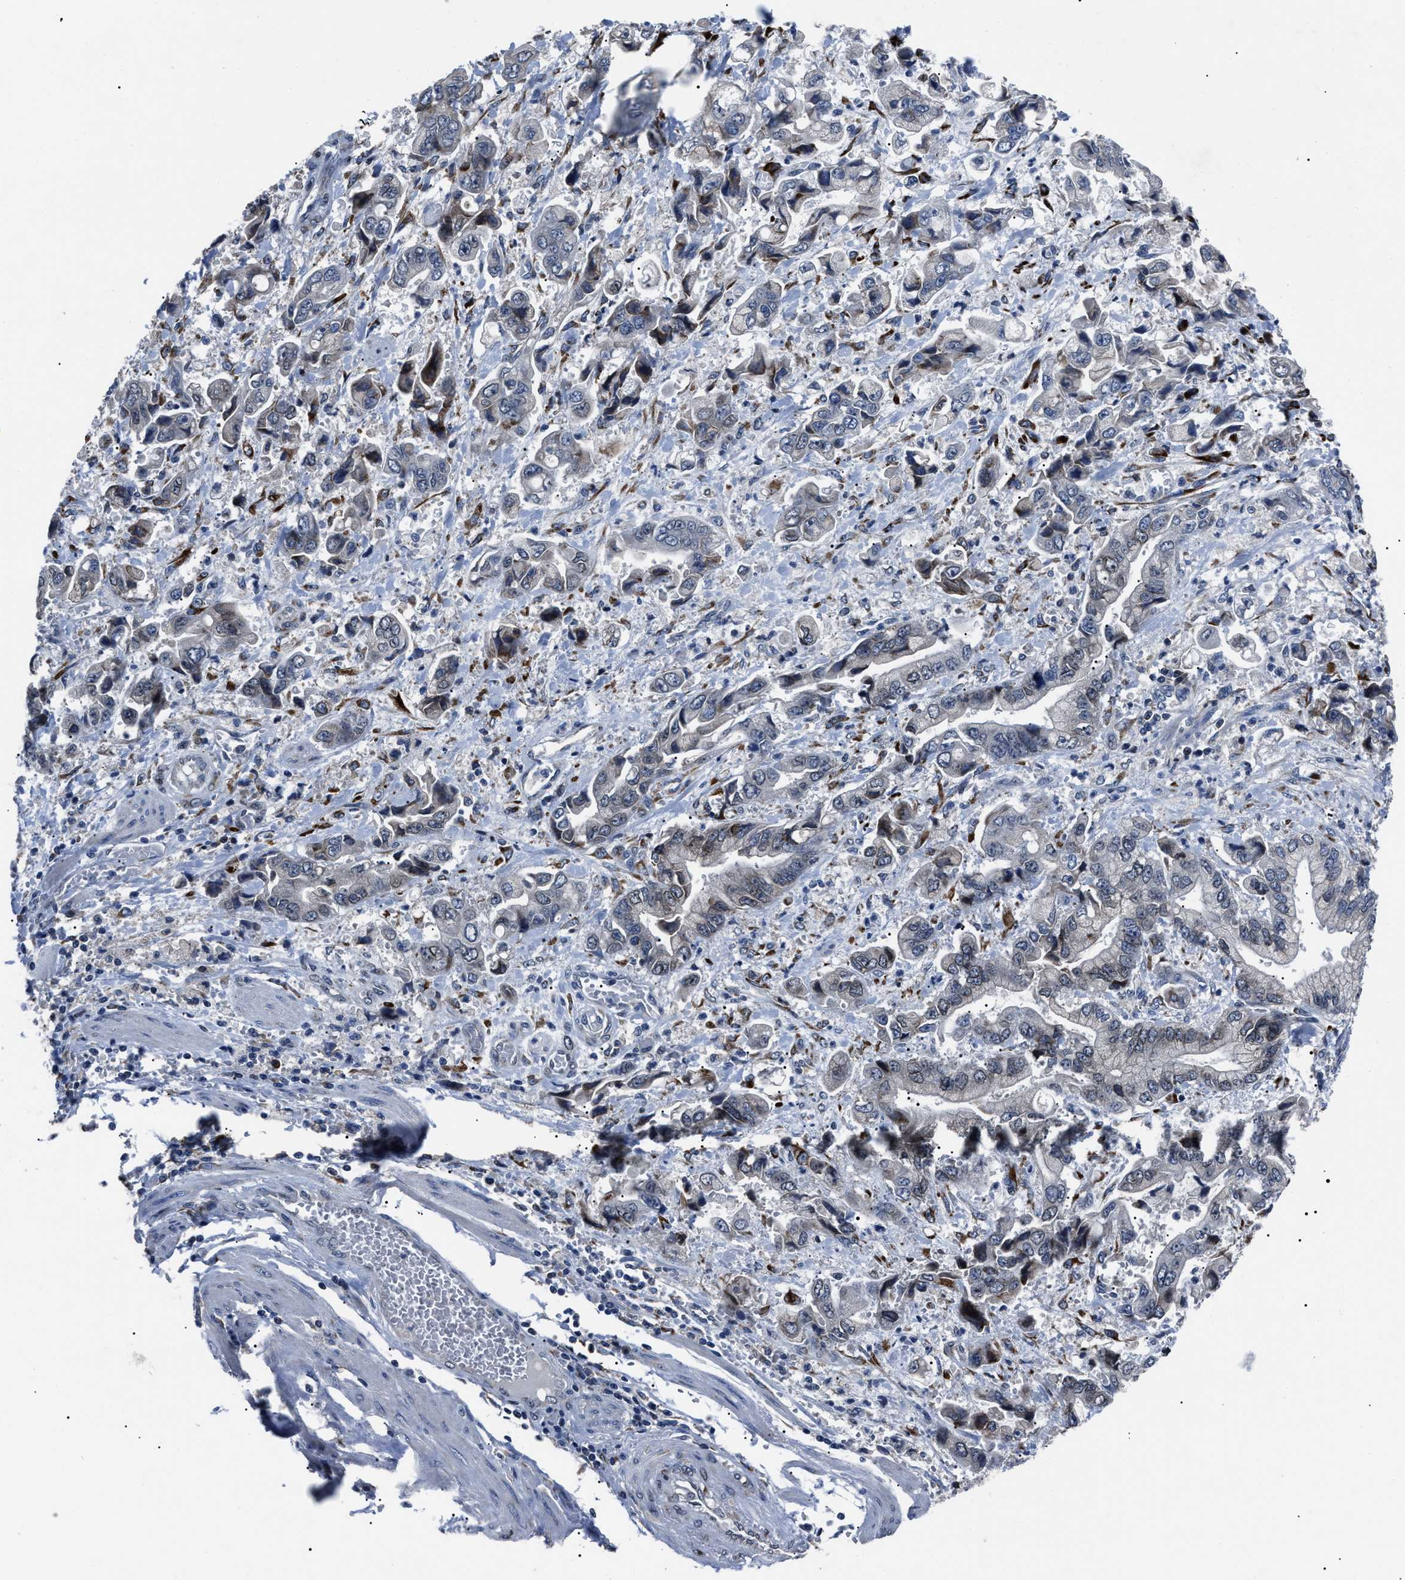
{"staining": {"intensity": "negative", "quantity": "none", "location": "none"}, "tissue": "stomach cancer", "cell_type": "Tumor cells", "image_type": "cancer", "snomed": [{"axis": "morphology", "description": "Normal tissue, NOS"}, {"axis": "morphology", "description": "Adenocarcinoma, NOS"}, {"axis": "topography", "description": "Stomach"}], "caption": "A micrograph of human stomach adenocarcinoma is negative for staining in tumor cells. Brightfield microscopy of IHC stained with DAB (brown) and hematoxylin (blue), captured at high magnification.", "gene": "LRRC14", "patient": {"sex": "male", "age": 62}}